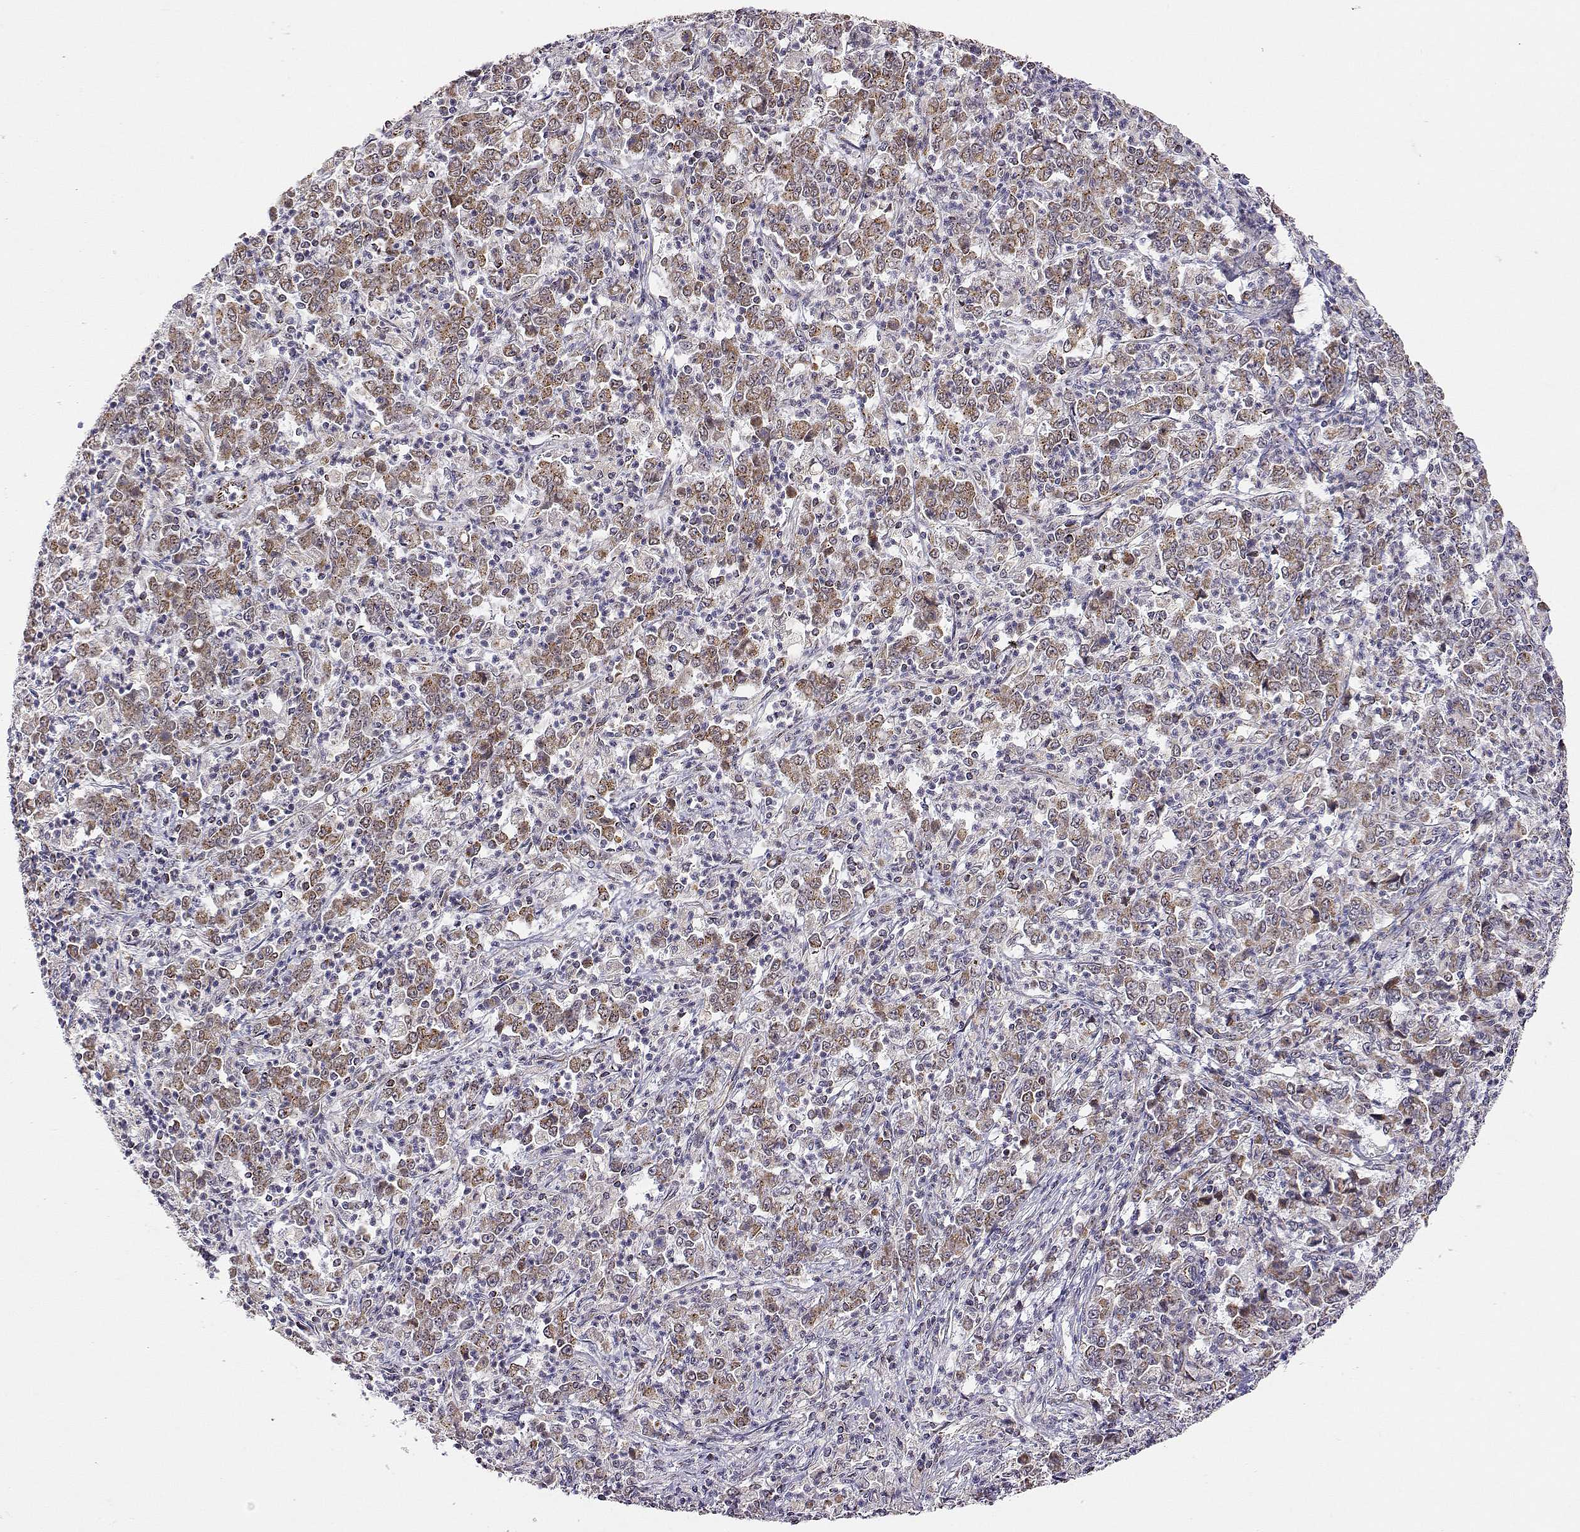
{"staining": {"intensity": "weak", "quantity": ">75%", "location": "cytoplasmic/membranous"}, "tissue": "stomach cancer", "cell_type": "Tumor cells", "image_type": "cancer", "snomed": [{"axis": "morphology", "description": "Adenocarcinoma, NOS"}, {"axis": "topography", "description": "Stomach, lower"}], "caption": "Brown immunohistochemical staining in human stomach adenocarcinoma displays weak cytoplasmic/membranous staining in approximately >75% of tumor cells. The staining is performed using DAB (3,3'-diaminobenzidine) brown chromogen to label protein expression. The nuclei are counter-stained blue using hematoxylin.", "gene": "EXOG", "patient": {"sex": "female", "age": 71}}